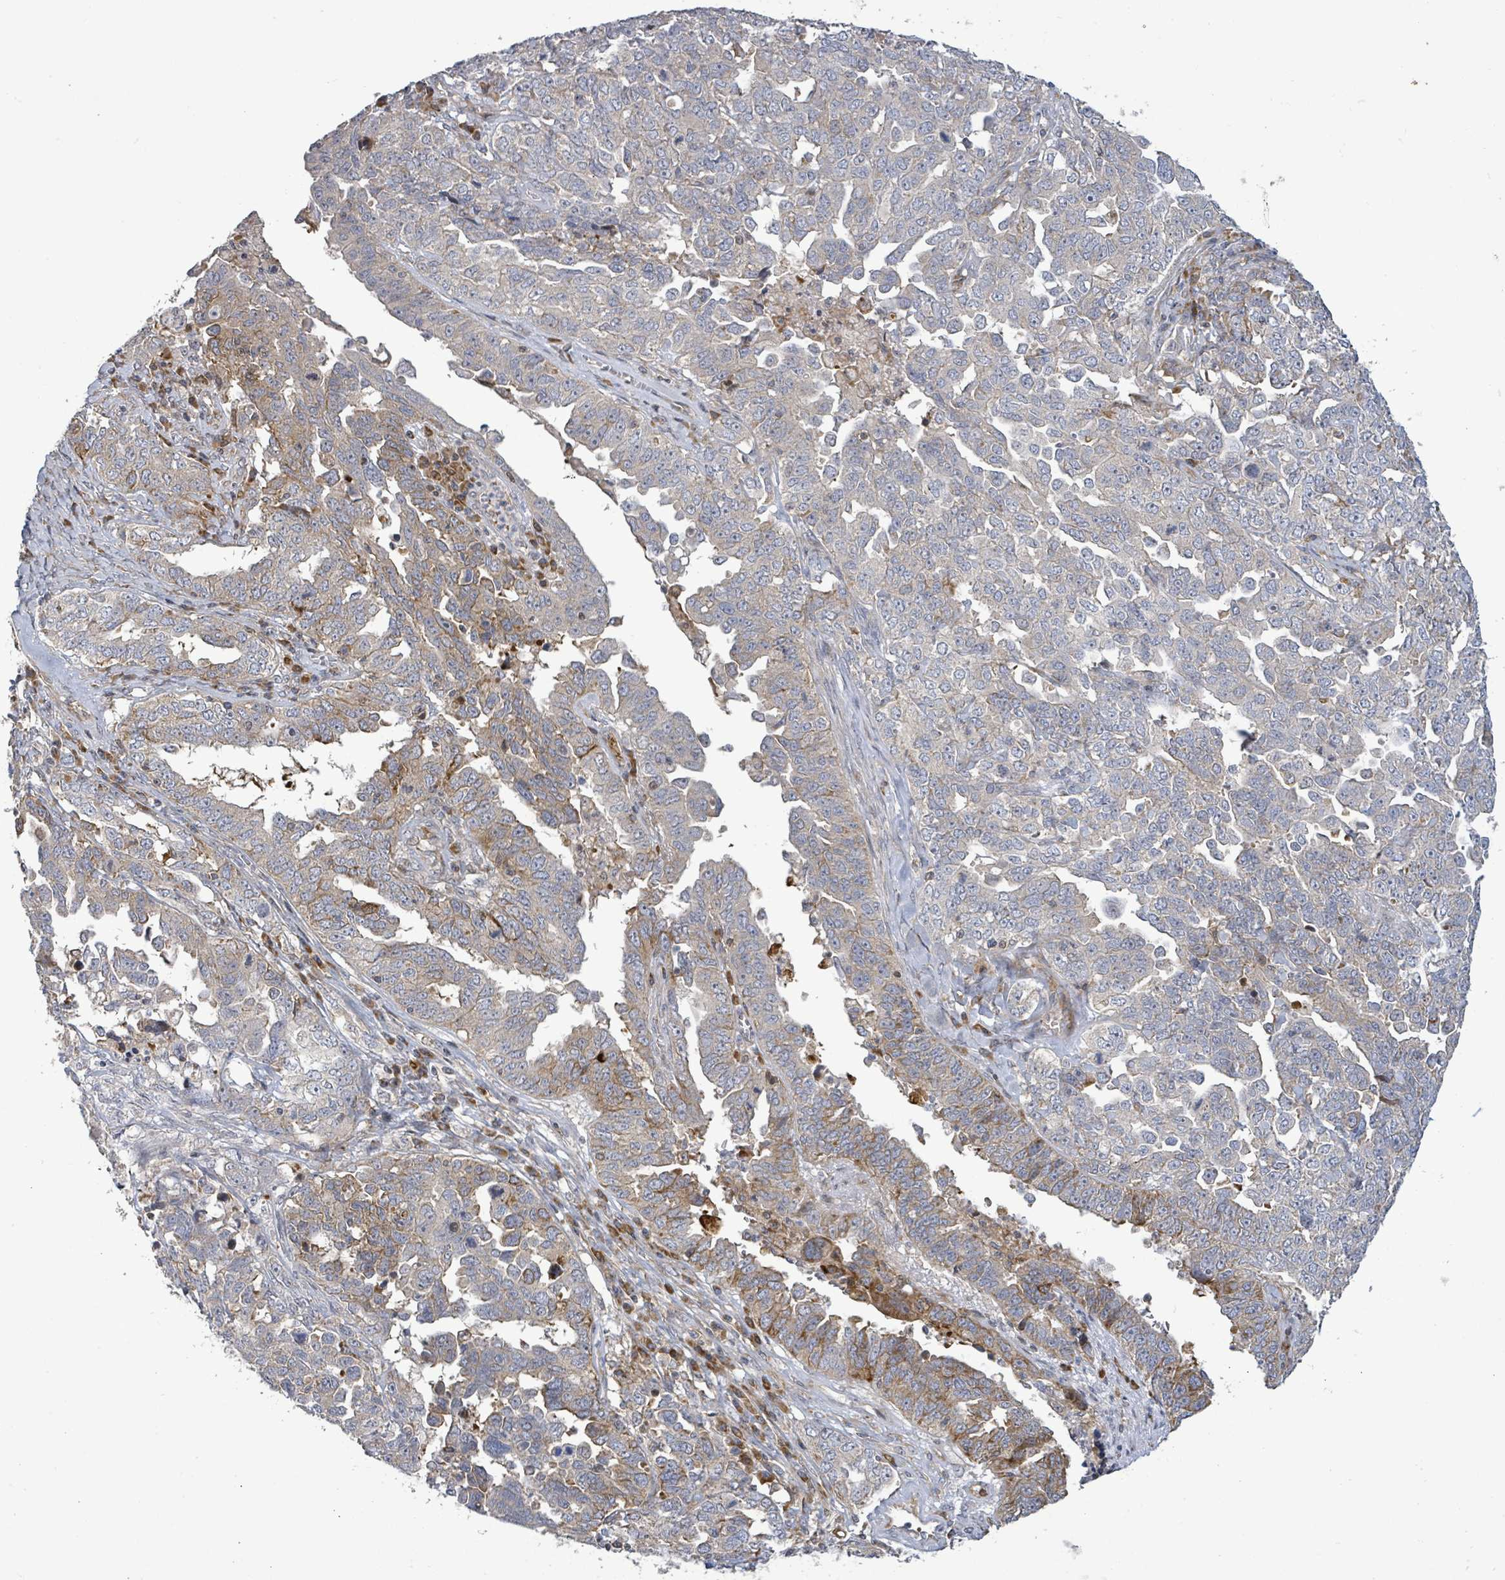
{"staining": {"intensity": "moderate", "quantity": "<25%", "location": "cytoplasmic/membranous"}, "tissue": "ovarian cancer", "cell_type": "Tumor cells", "image_type": "cancer", "snomed": [{"axis": "morphology", "description": "Carcinoma, endometroid"}, {"axis": "topography", "description": "Ovary"}], "caption": "Ovarian cancer was stained to show a protein in brown. There is low levels of moderate cytoplasmic/membranous staining in about <25% of tumor cells.", "gene": "LILRA4", "patient": {"sex": "female", "age": 62}}